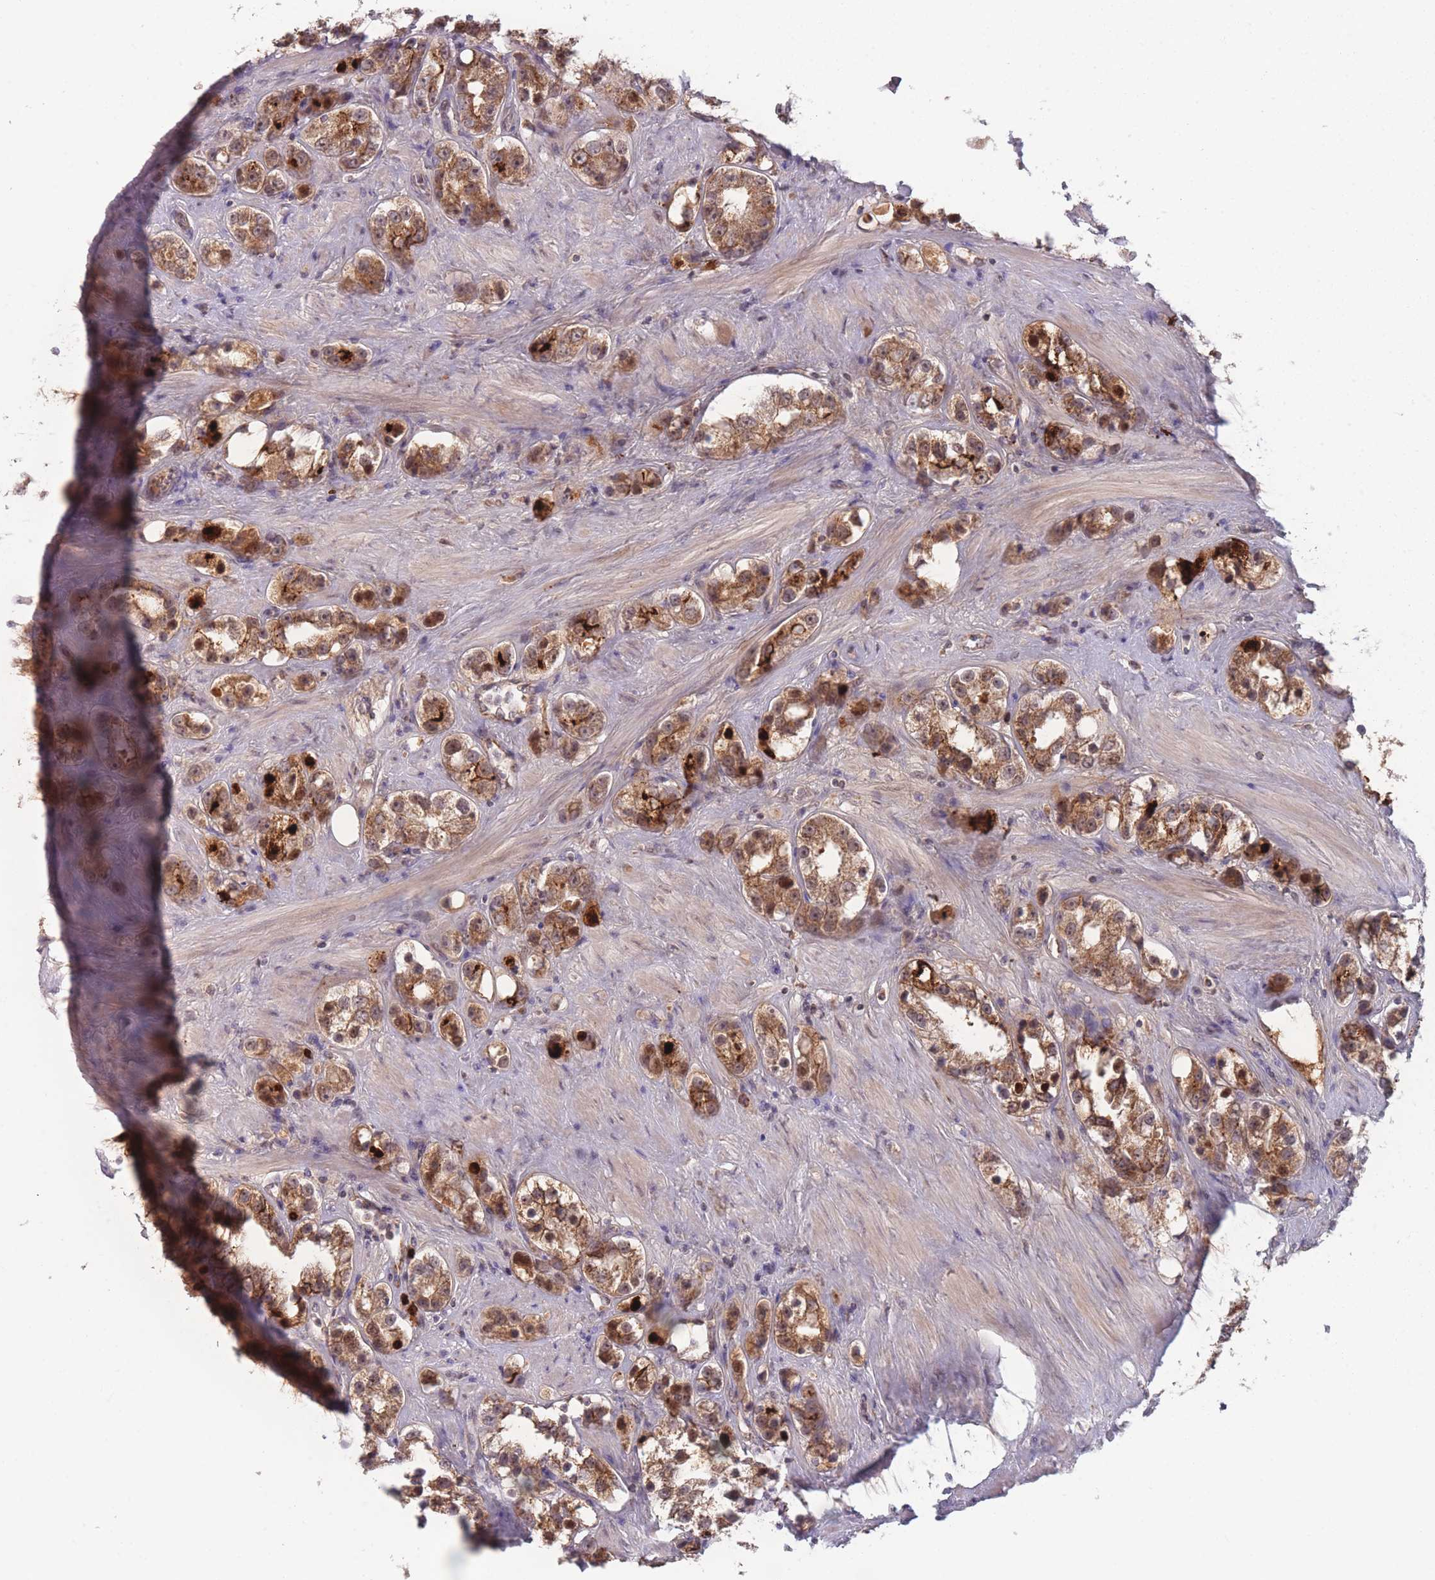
{"staining": {"intensity": "moderate", "quantity": ">75%", "location": "cytoplasmic/membranous"}, "tissue": "prostate cancer", "cell_type": "Tumor cells", "image_type": "cancer", "snomed": [{"axis": "morphology", "description": "Adenocarcinoma, NOS"}, {"axis": "topography", "description": "Prostate"}], "caption": "Immunohistochemistry image of human adenocarcinoma (prostate) stained for a protein (brown), which reveals medium levels of moderate cytoplasmic/membranous expression in approximately >75% of tumor cells.", "gene": "TMEM232", "patient": {"sex": "male", "age": 79}}